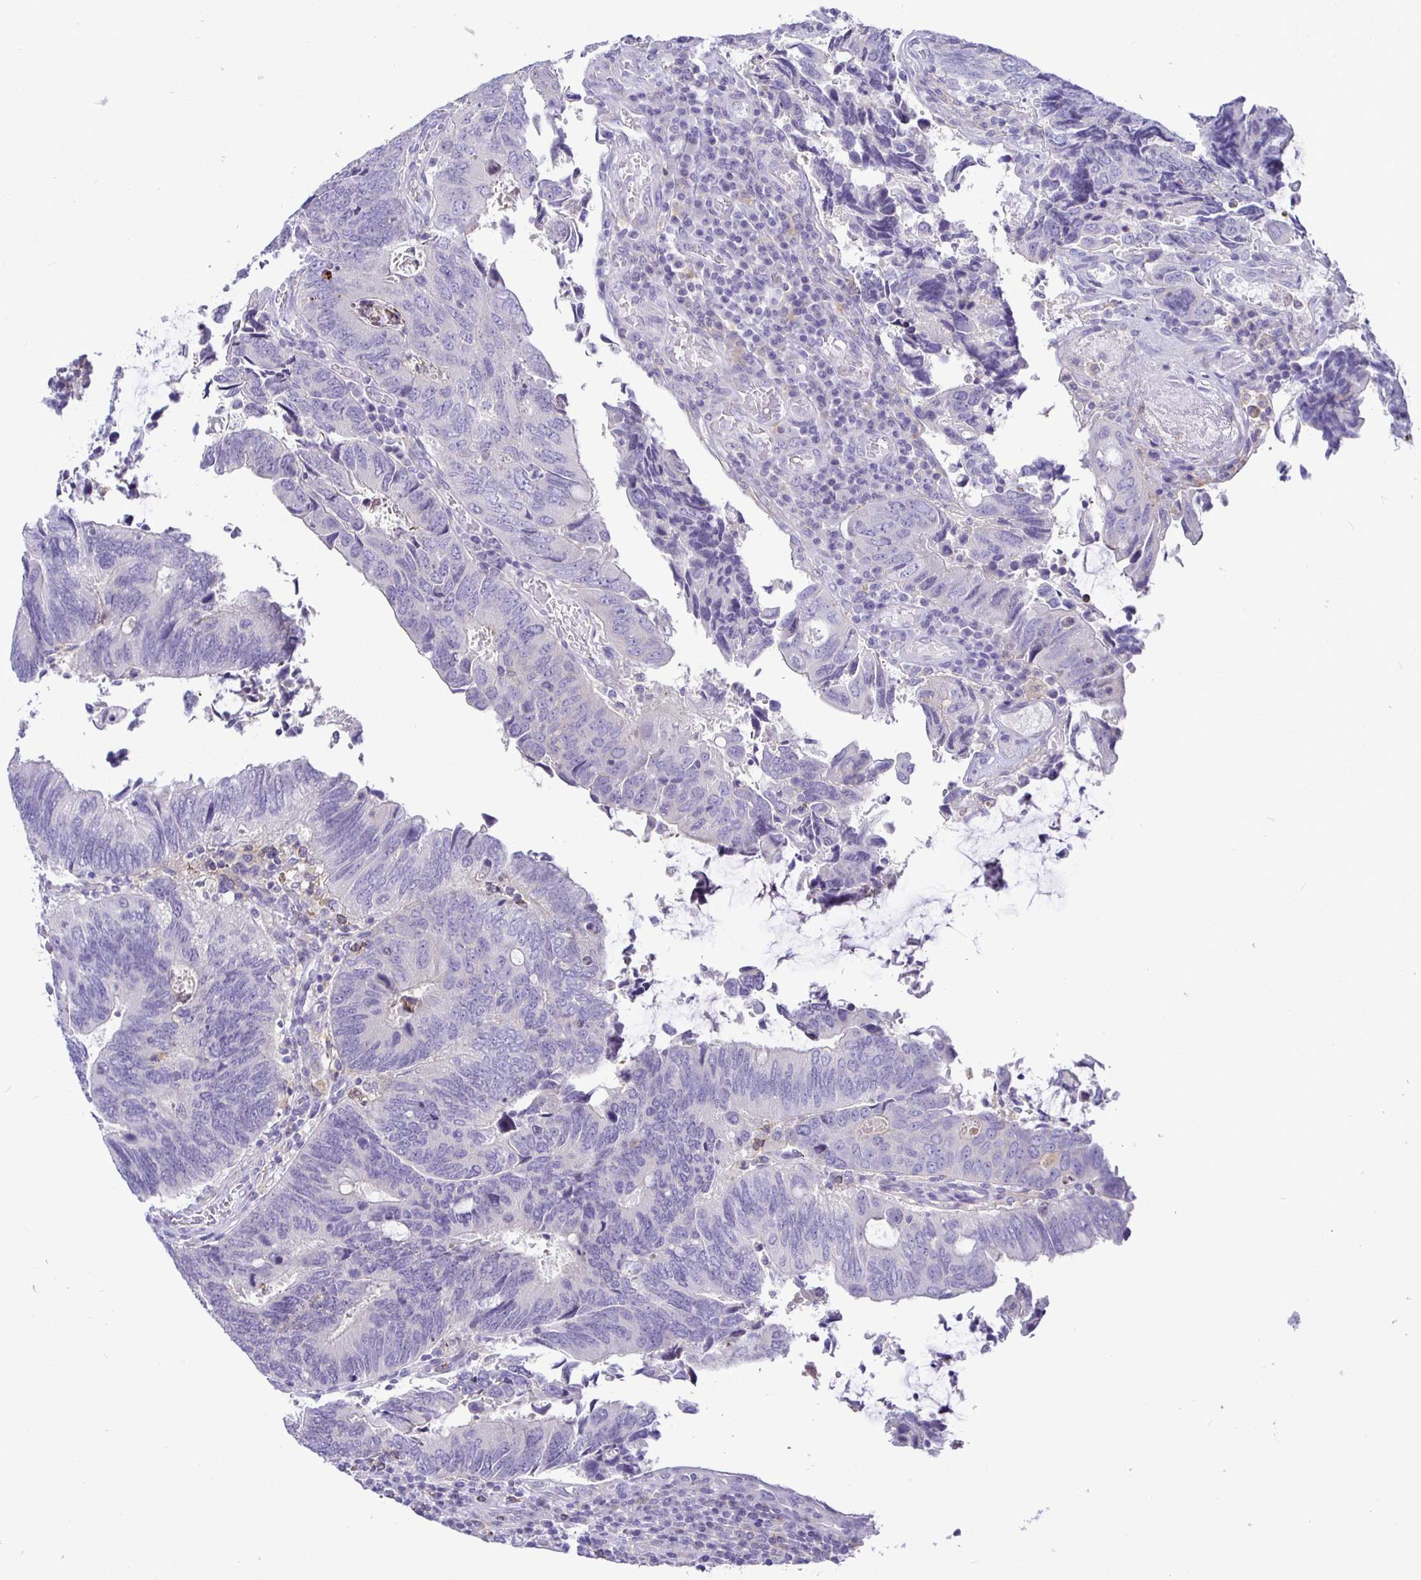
{"staining": {"intensity": "negative", "quantity": "none", "location": "none"}, "tissue": "colorectal cancer", "cell_type": "Tumor cells", "image_type": "cancer", "snomed": [{"axis": "morphology", "description": "Adenocarcinoma, NOS"}, {"axis": "topography", "description": "Colon"}], "caption": "A photomicrograph of adenocarcinoma (colorectal) stained for a protein reveals no brown staining in tumor cells. (DAB immunohistochemistry, high magnification).", "gene": "SIRPA", "patient": {"sex": "male", "age": 87}}